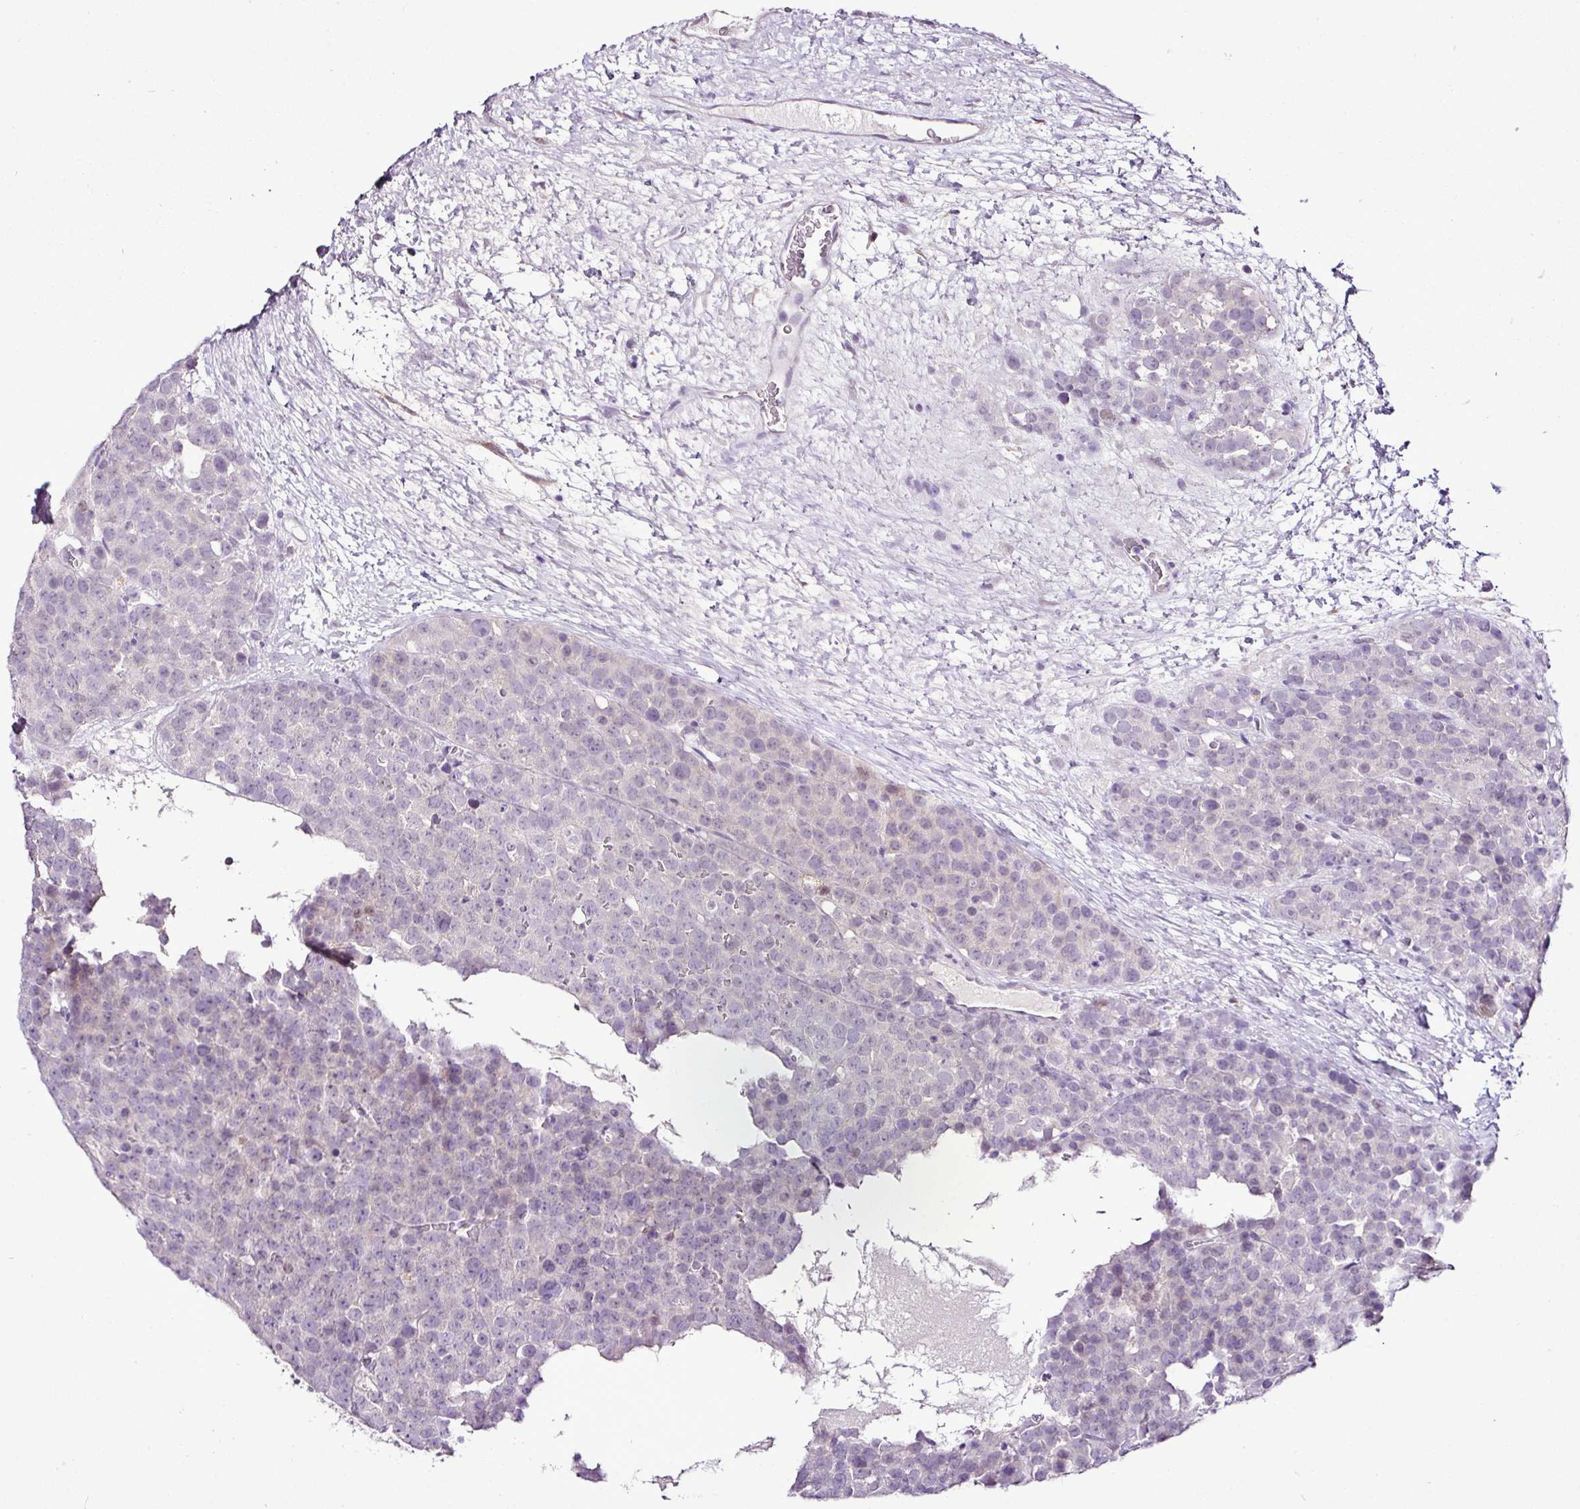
{"staining": {"intensity": "negative", "quantity": "none", "location": "none"}, "tissue": "testis cancer", "cell_type": "Tumor cells", "image_type": "cancer", "snomed": [{"axis": "morphology", "description": "Seminoma, NOS"}, {"axis": "topography", "description": "Testis"}], "caption": "The photomicrograph shows no significant staining in tumor cells of seminoma (testis).", "gene": "ESR1", "patient": {"sex": "male", "age": 71}}